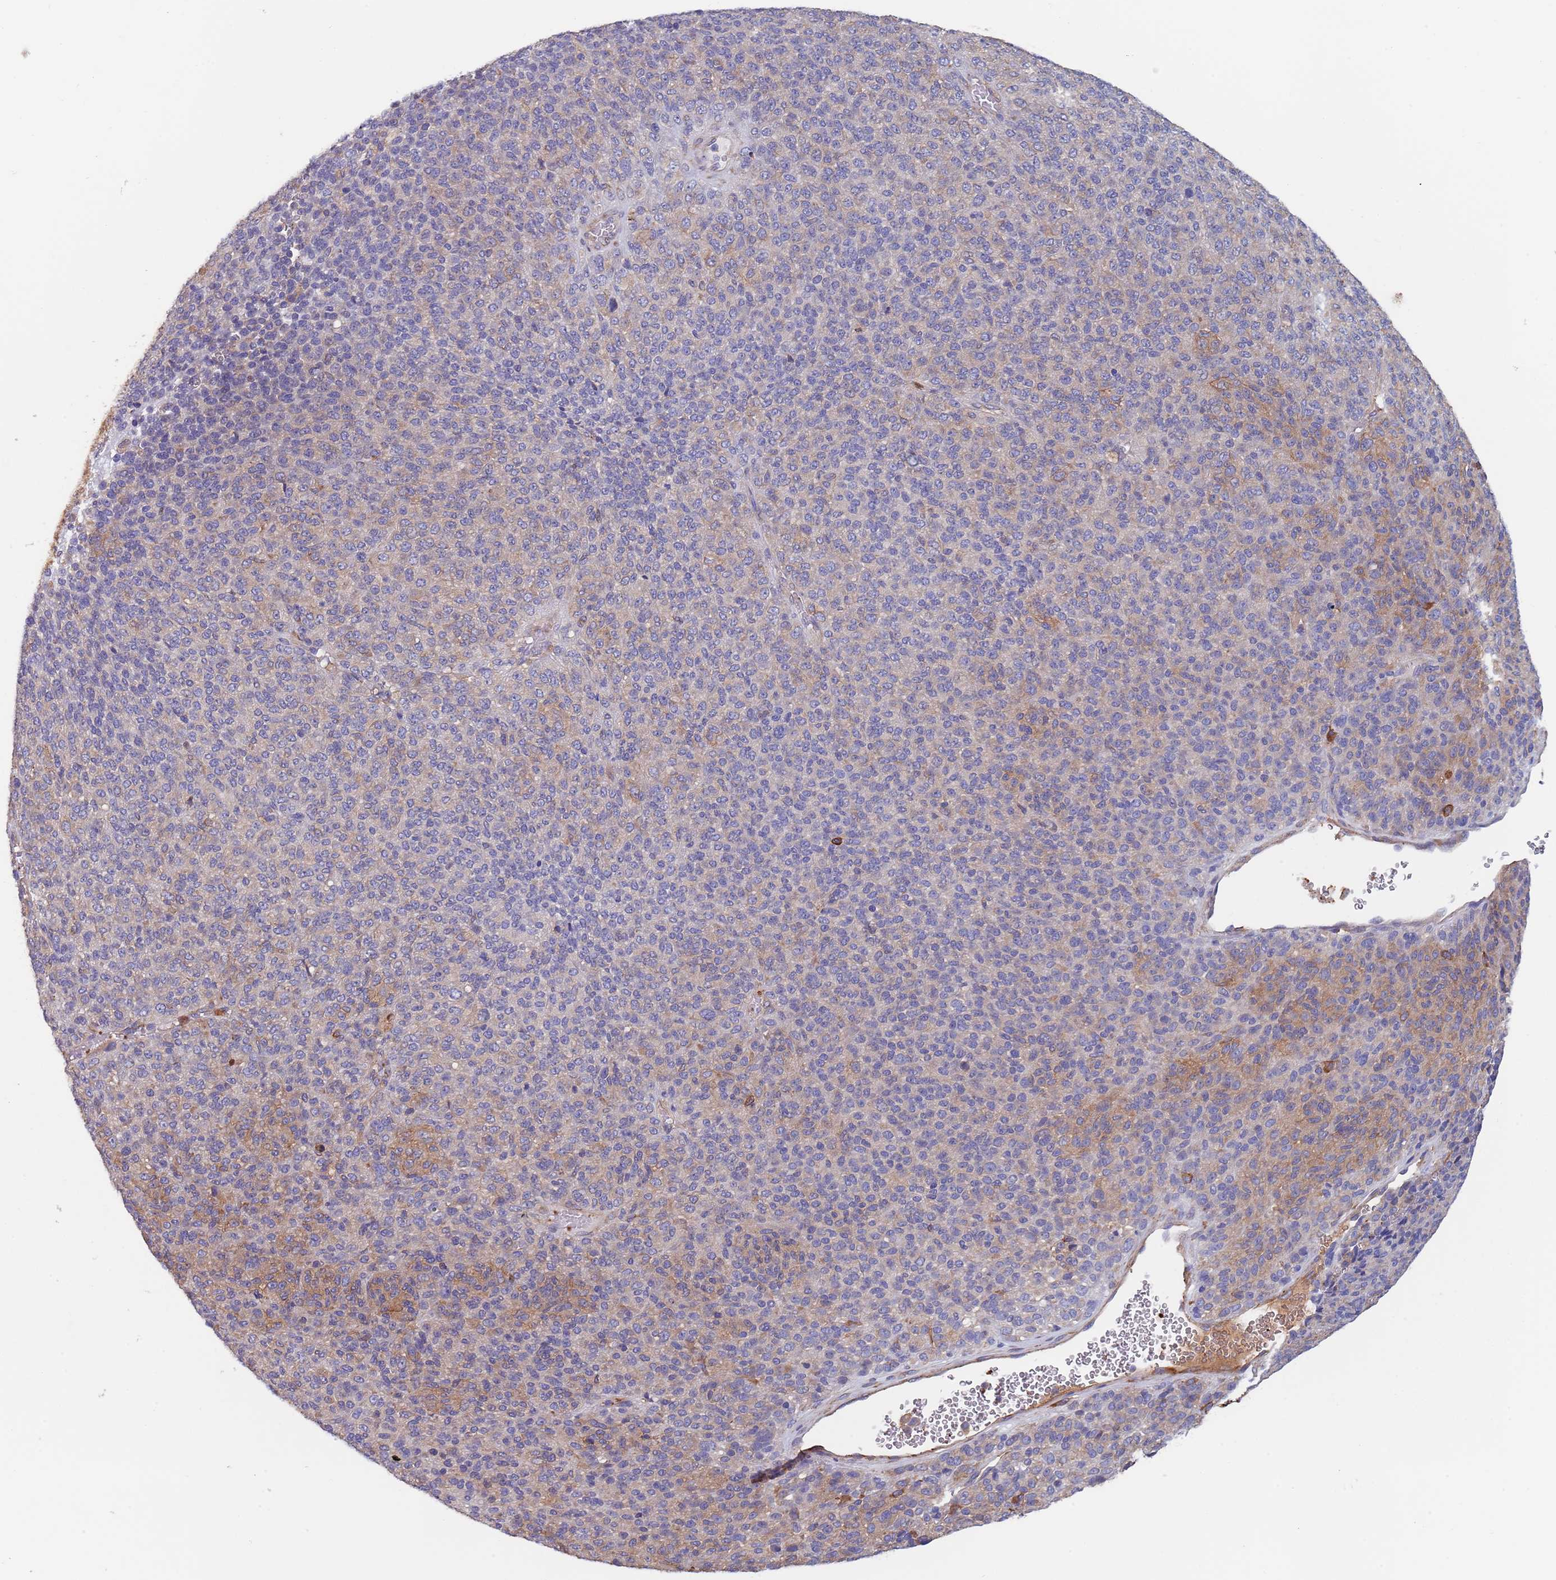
{"staining": {"intensity": "strong", "quantity": "25%-75%", "location": "cytoplasmic/membranous"}, "tissue": "melanoma", "cell_type": "Tumor cells", "image_type": "cancer", "snomed": [{"axis": "morphology", "description": "Malignant melanoma, Metastatic site"}, {"axis": "topography", "description": "Brain"}], "caption": "IHC (DAB) staining of human malignant melanoma (metastatic site) shows strong cytoplasmic/membranous protein staining in about 25%-75% of tumor cells.", "gene": "DCUN1D3", "patient": {"sex": "female", "age": 56}}